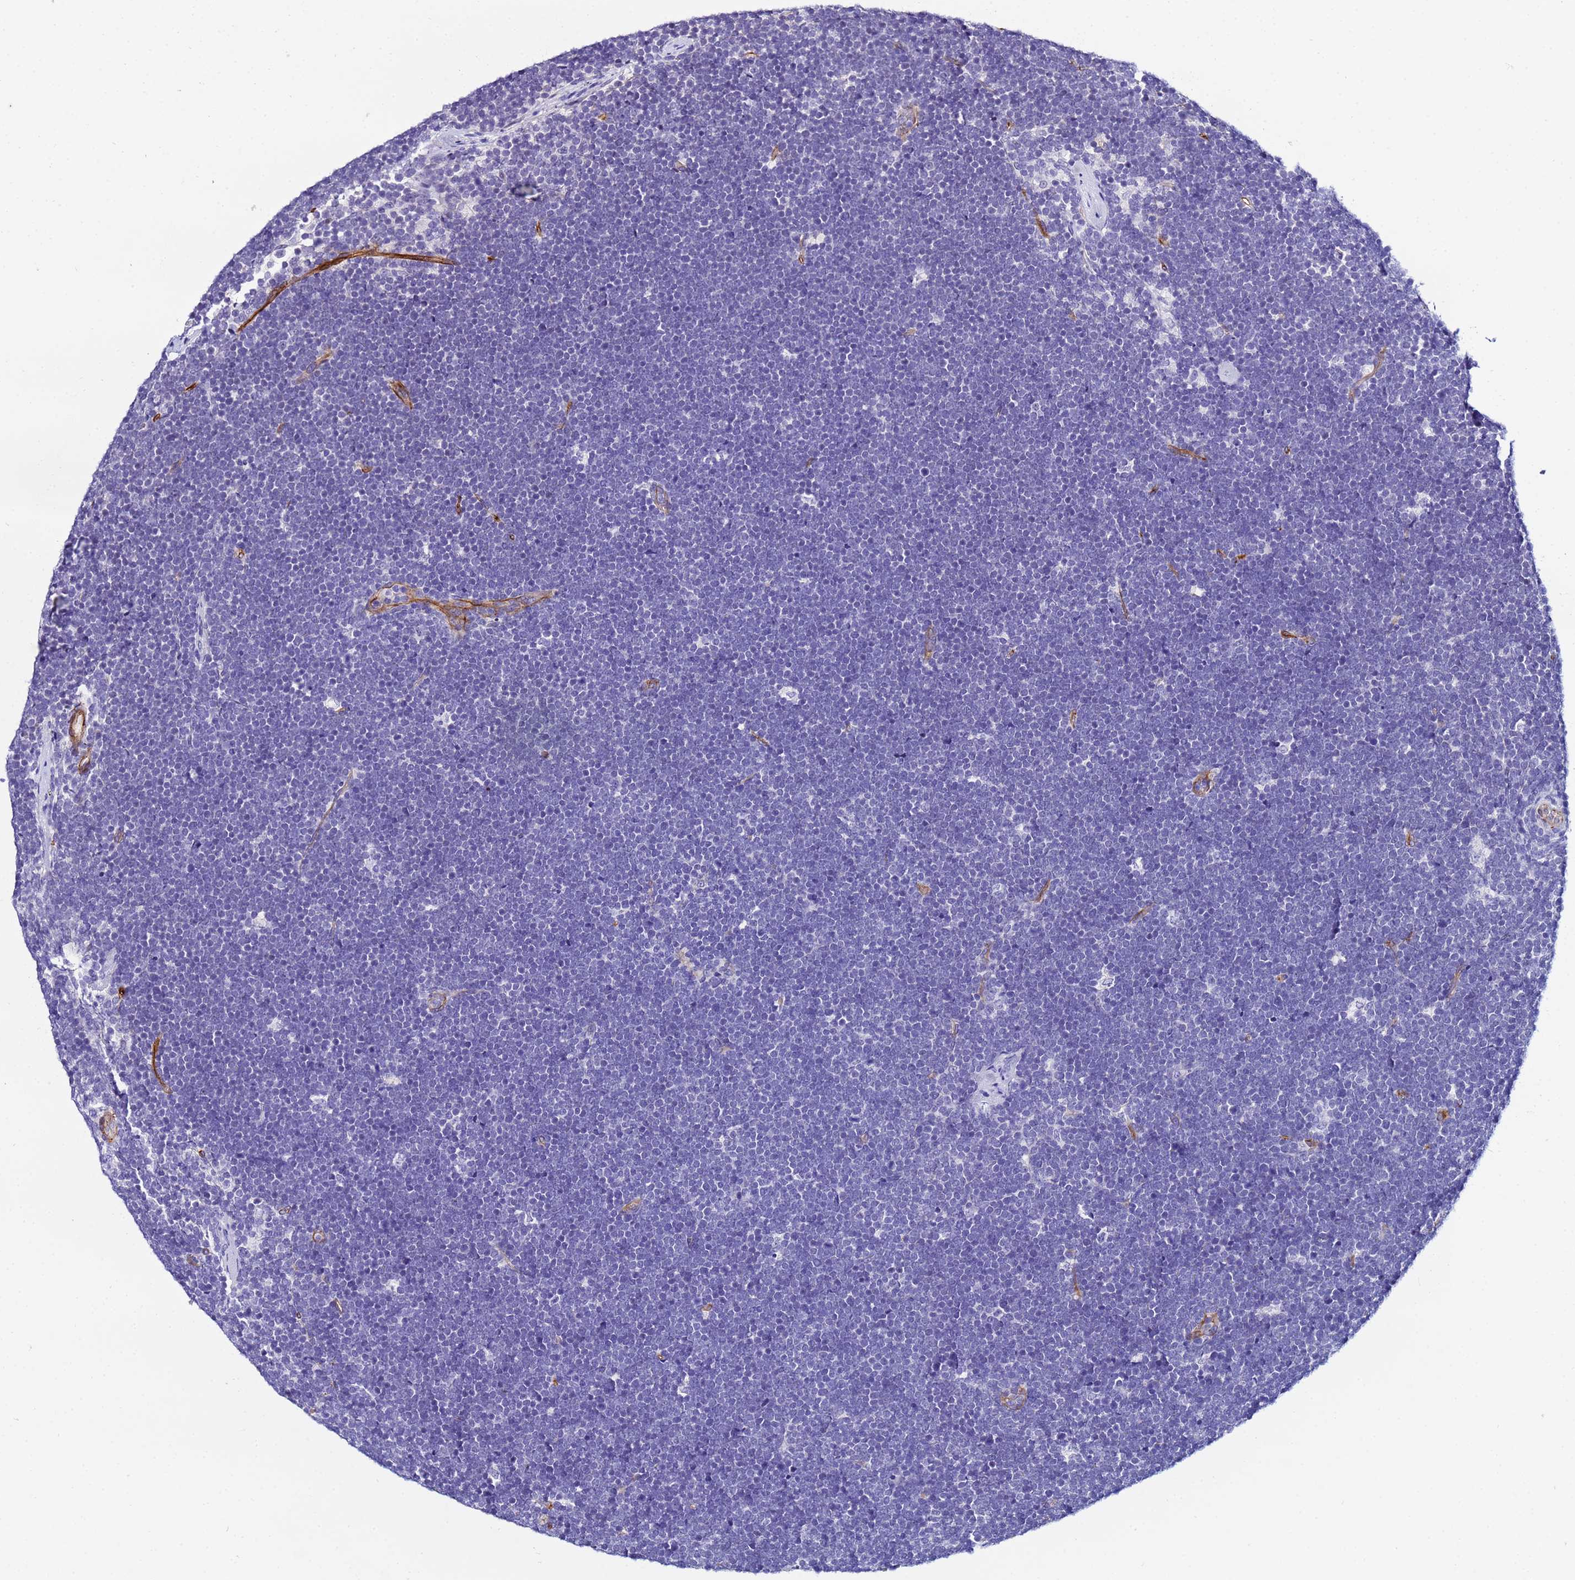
{"staining": {"intensity": "negative", "quantity": "none", "location": "none"}, "tissue": "lymphoma", "cell_type": "Tumor cells", "image_type": "cancer", "snomed": [{"axis": "morphology", "description": "Malignant lymphoma, non-Hodgkin's type, High grade"}, {"axis": "topography", "description": "Lymph node"}], "caption": "DAB immunohistochemical staining of high-grade malignant lymphoma, non-Hodgkin's type demonstrates no significant positivity in tumor cells.", "gene": "DEFB104A", "patient": {"sex": "male", "age": 13}}